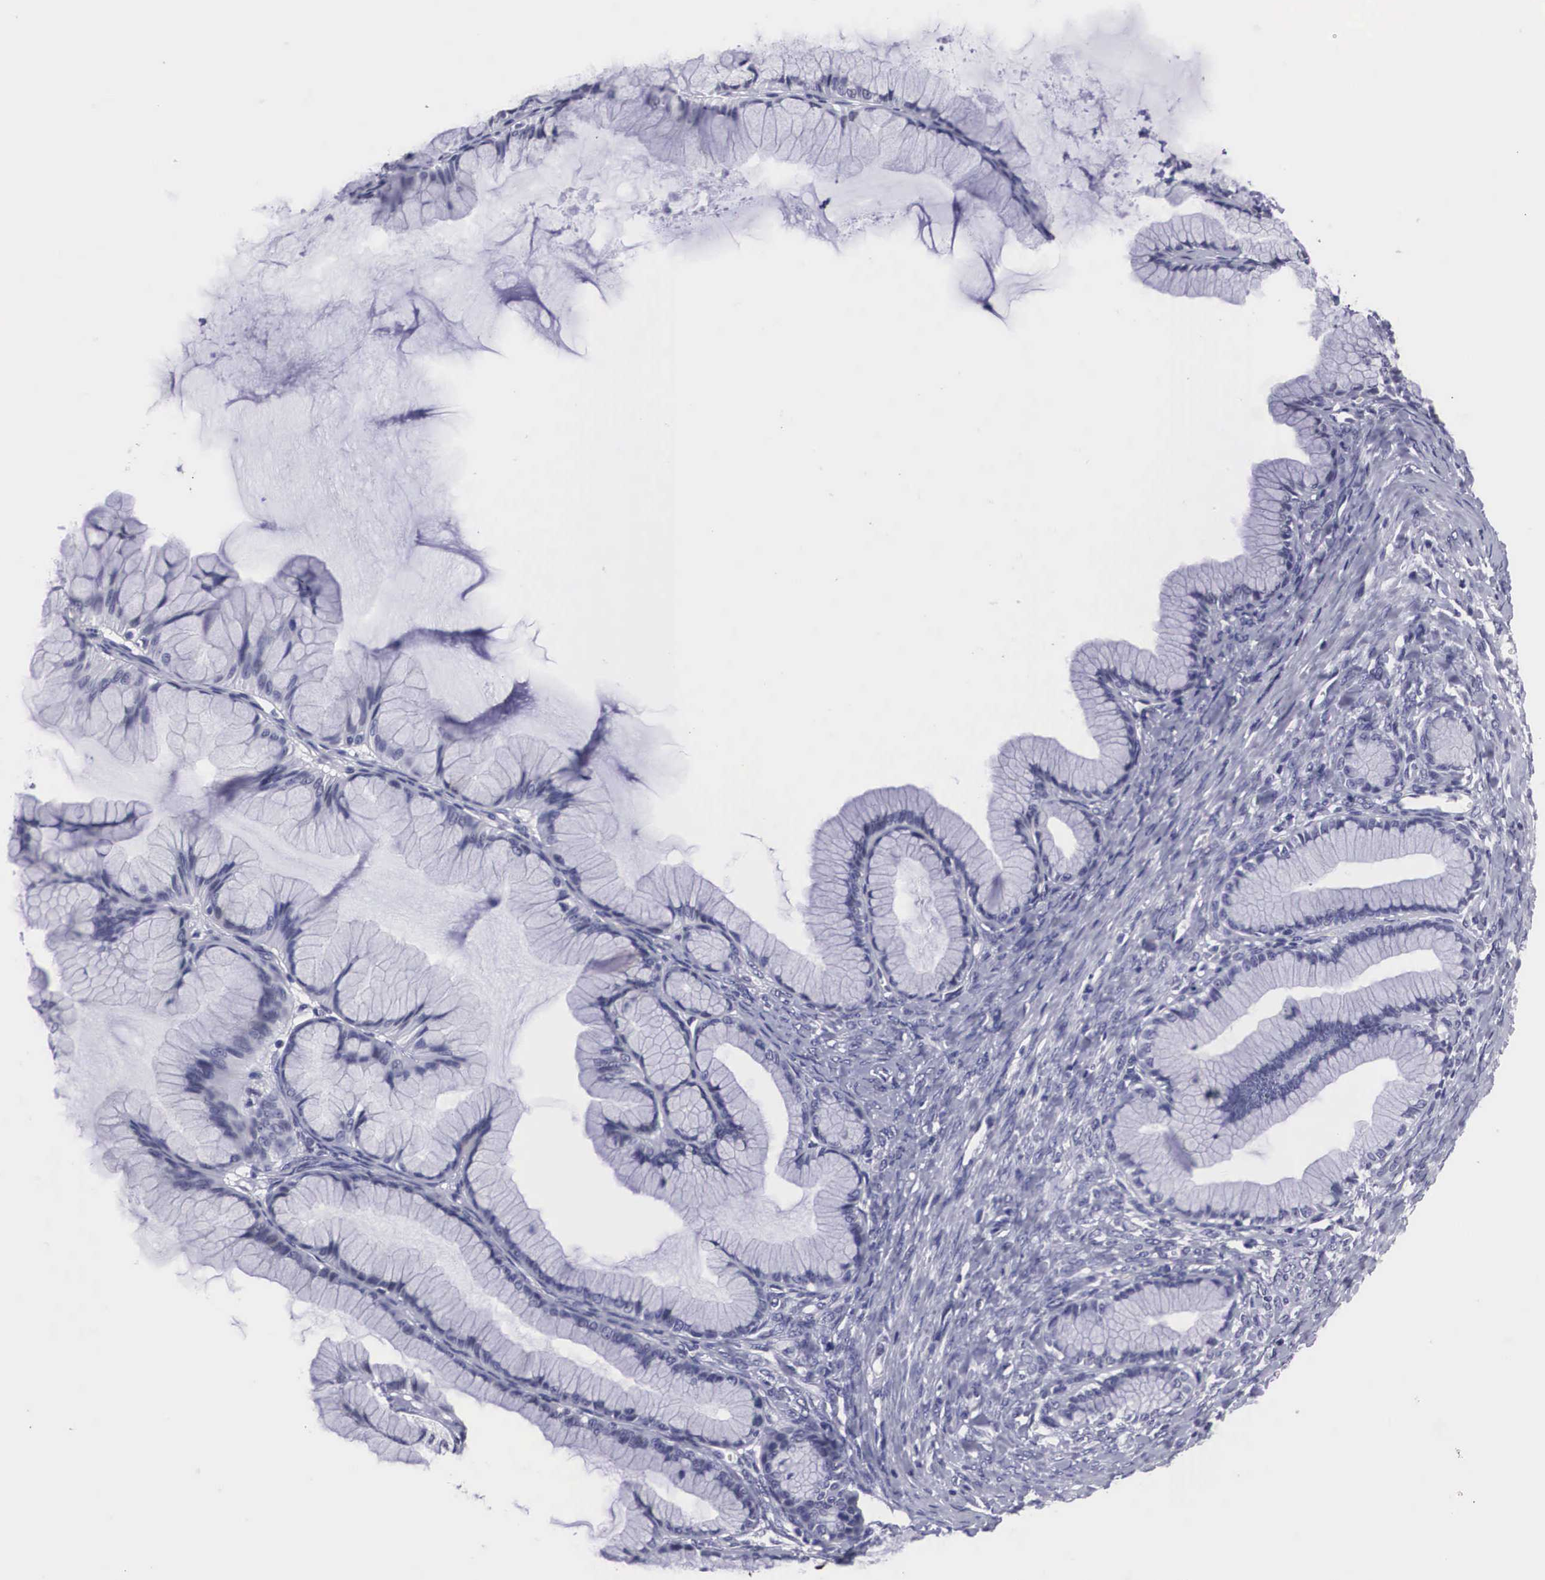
{"staining": {"intensity": "negative", "quantity": "none", "location": "none"}, "tissue": "ovarian cancer", "cell_type": "Tumor cells", "image_type": "cancer", "snomed": [{"axis": "morphology", "description": "Cystadenocarcinoma, mucinous, NOS"}, {"axis": "topography", "description": "Ovary"}], "caption": "The histopathology image demonstrates no staining of tumor cells in ovarian mucinous cystadenocarcinoma. The staining is performed using DAB (3,3'-diaminobenzidine) brown chromogen with nuclei counter-stained in using hematoxylin.", "gene": "C22orf31", "patient": {"sex": "female", "age": 41}}